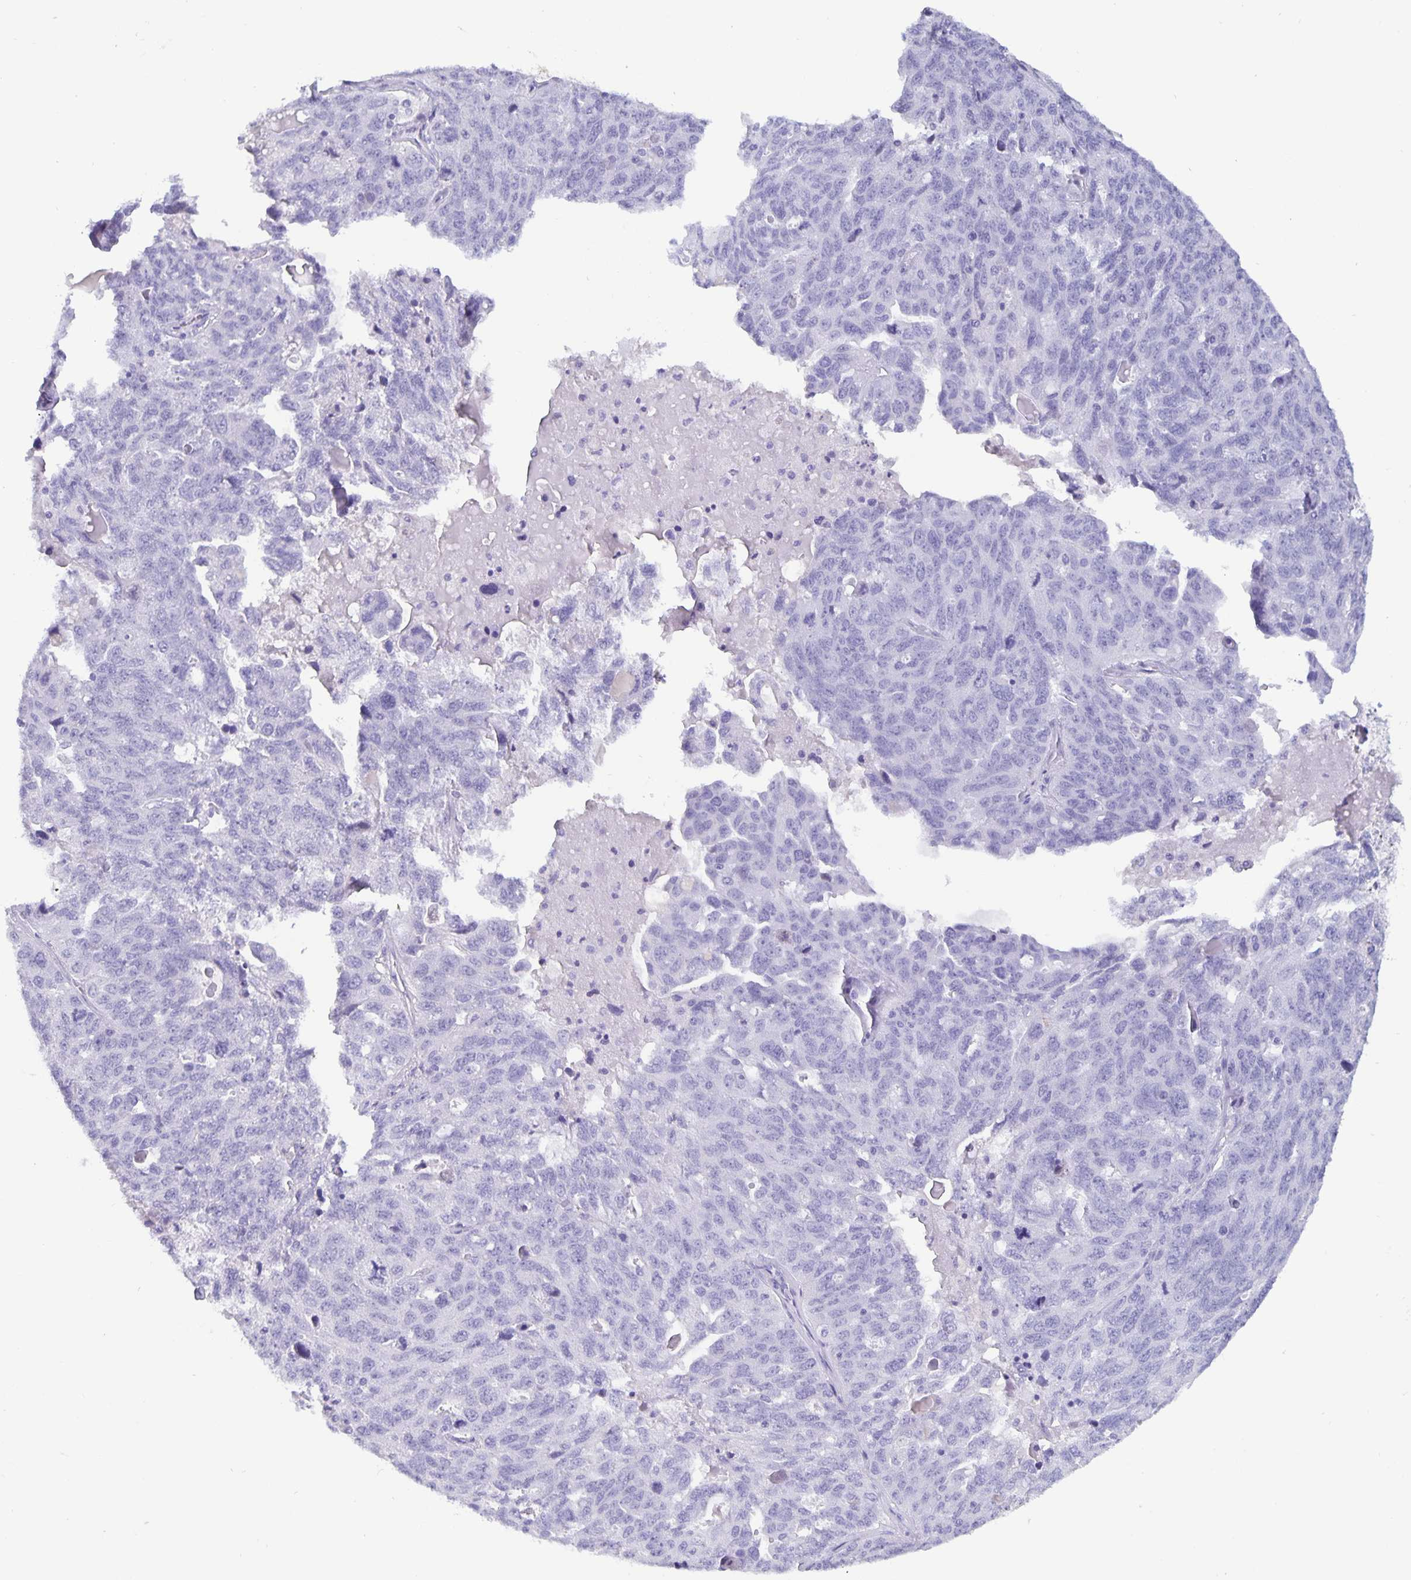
{"staining": {"intensity": "negative", "quantity": "none", "location": "none"}, "tissue": "ovarian cancer", "cell_type": "Tumor cells", "image_type": "cancer", "snomed": [{"axis": "morphology", "description": "Cystadenocarcinoma, serous, NOS"}, {"axis": "topography", "description": "Ovary"}], "caption": "The IHC micrograph has no significant positivity in tumor cells of ovarian cancer (serous cystadenocarcinoma) tissue.", "gene": "BPIFA3", "patient": {"sex": "female", "age": 71}}